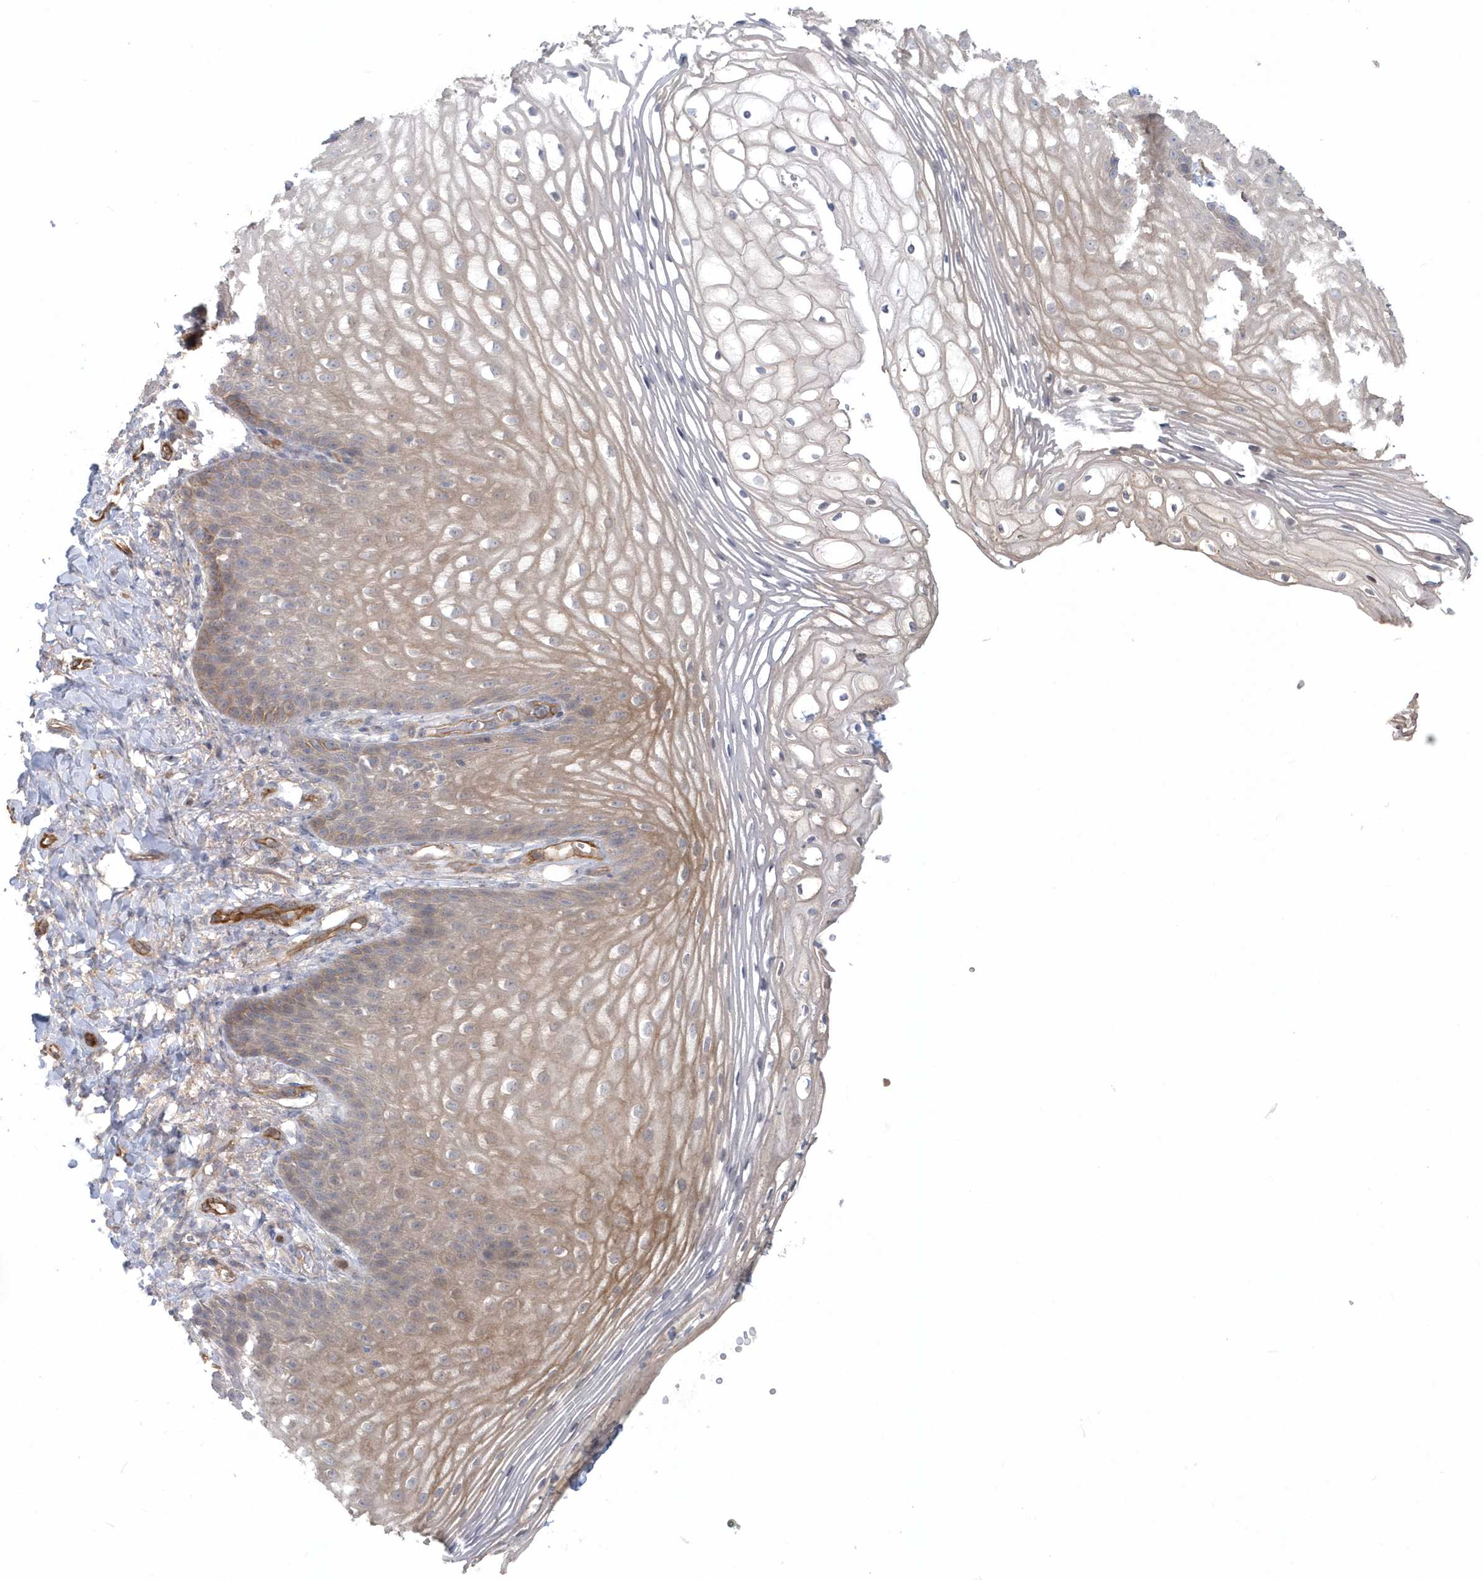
{"staining": {"intensity": "weak", "quantity": "<25%", "location": "cytoplasmic/membranous"}, "tissue": "vagina", "cell_type": "Squamous epithelial cells", "image_type": "normal", "snomed": [{"axis": "morphology", "description": "Normal tissue, NOS"}, {"axis": "topography", "description": "Vagina"}], "caption": "Human vagina stained for a protein using immunohistochemistry reveals no expression in squamous epithelial cells.", "gene": "RAI14", "patient": {"sex": "female", "age": 60}}